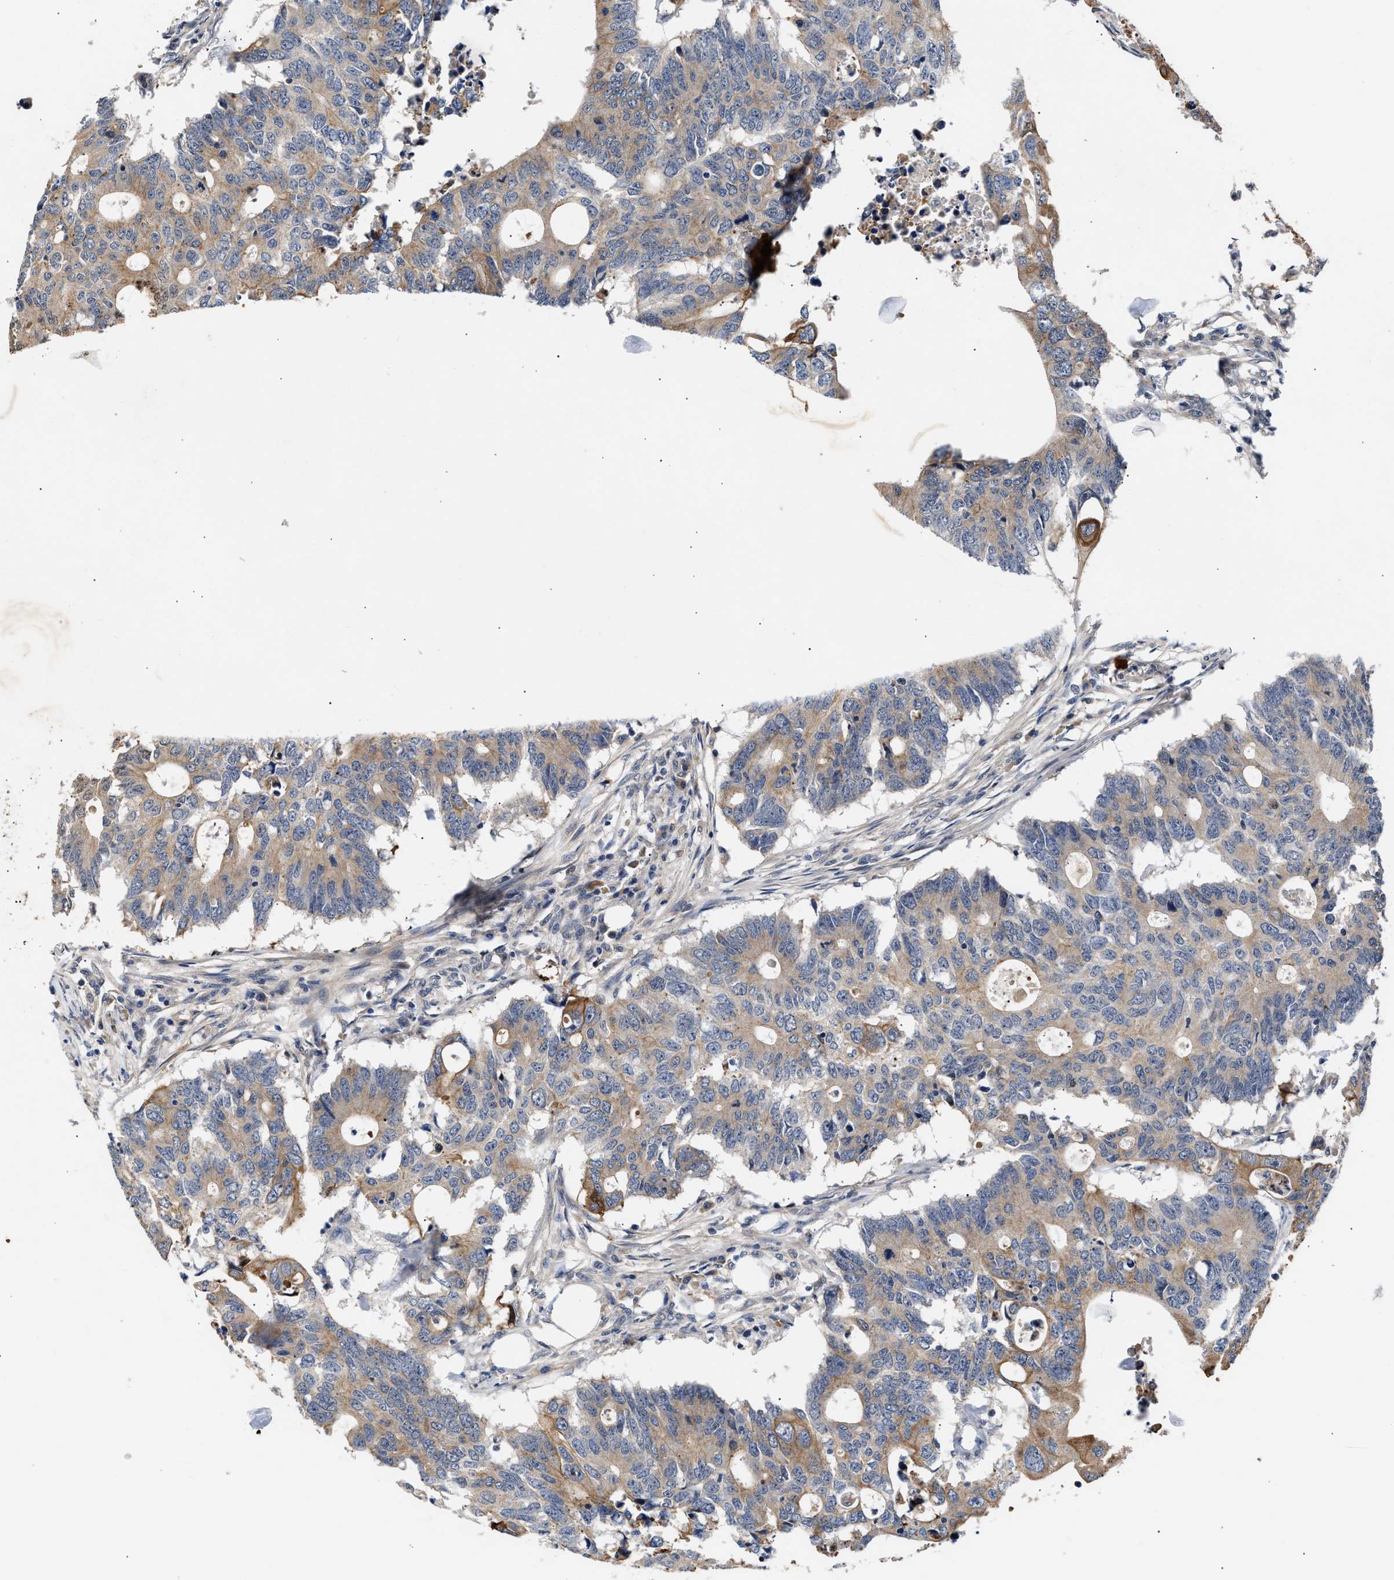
{"staining": {"intensity": "moderate", "quantity": "<25%", "location": "cytoplasmic/membranous"}, "tissue": "colorectal cancer", "cell_type": "Tumor cells", "image_type": "cancer", "snomed": [{"axis": "morphology", "description": "Adenocarcinoma, NOS"}, {"axis": "topography", "description": "Colon"}], "caption": "Immunohistochemical staining of human colorectal cancer exhibits low levels of moderate cytoplasmic/membranous staining in approximately <25% of tumor cells.", "gene": "CCDC146", "patient": {"sex": "male", "age": 71}}